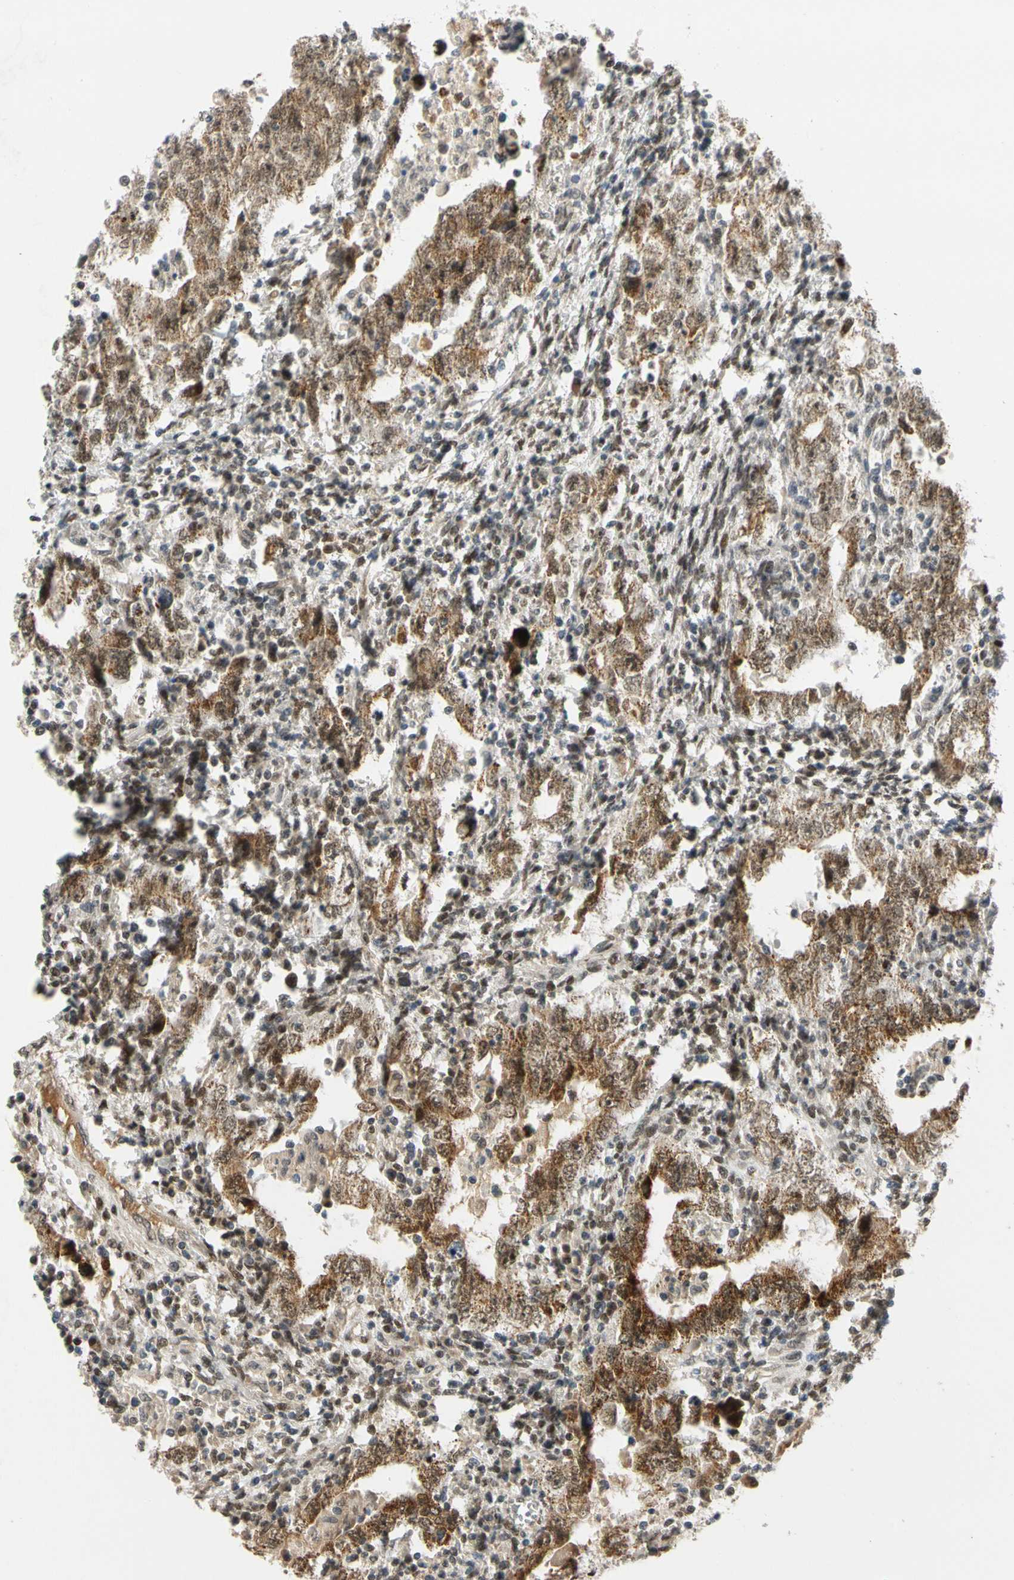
{"staining": {"intensity": "strong", "quantity": ">75%", "location": "cytoplasmic/membranous,nuclear"}, "tissue": "testis cancer", "cell_type": "Tumor cells", "image_type": "cancer", "snomed": [{"axis": "morphology", "description": "Carcinoma, Embryonal, NOS"}, {"axis": "topography", "description": "Testis"}], "caption": "Protein expression analysis of human testis cancer reveals strong cytoplasmic/membranous and nuclear positivity in approximately >75% of tumor cells.", "gene": "POGZ", "patient": {"sex": "male", "age": 26}}